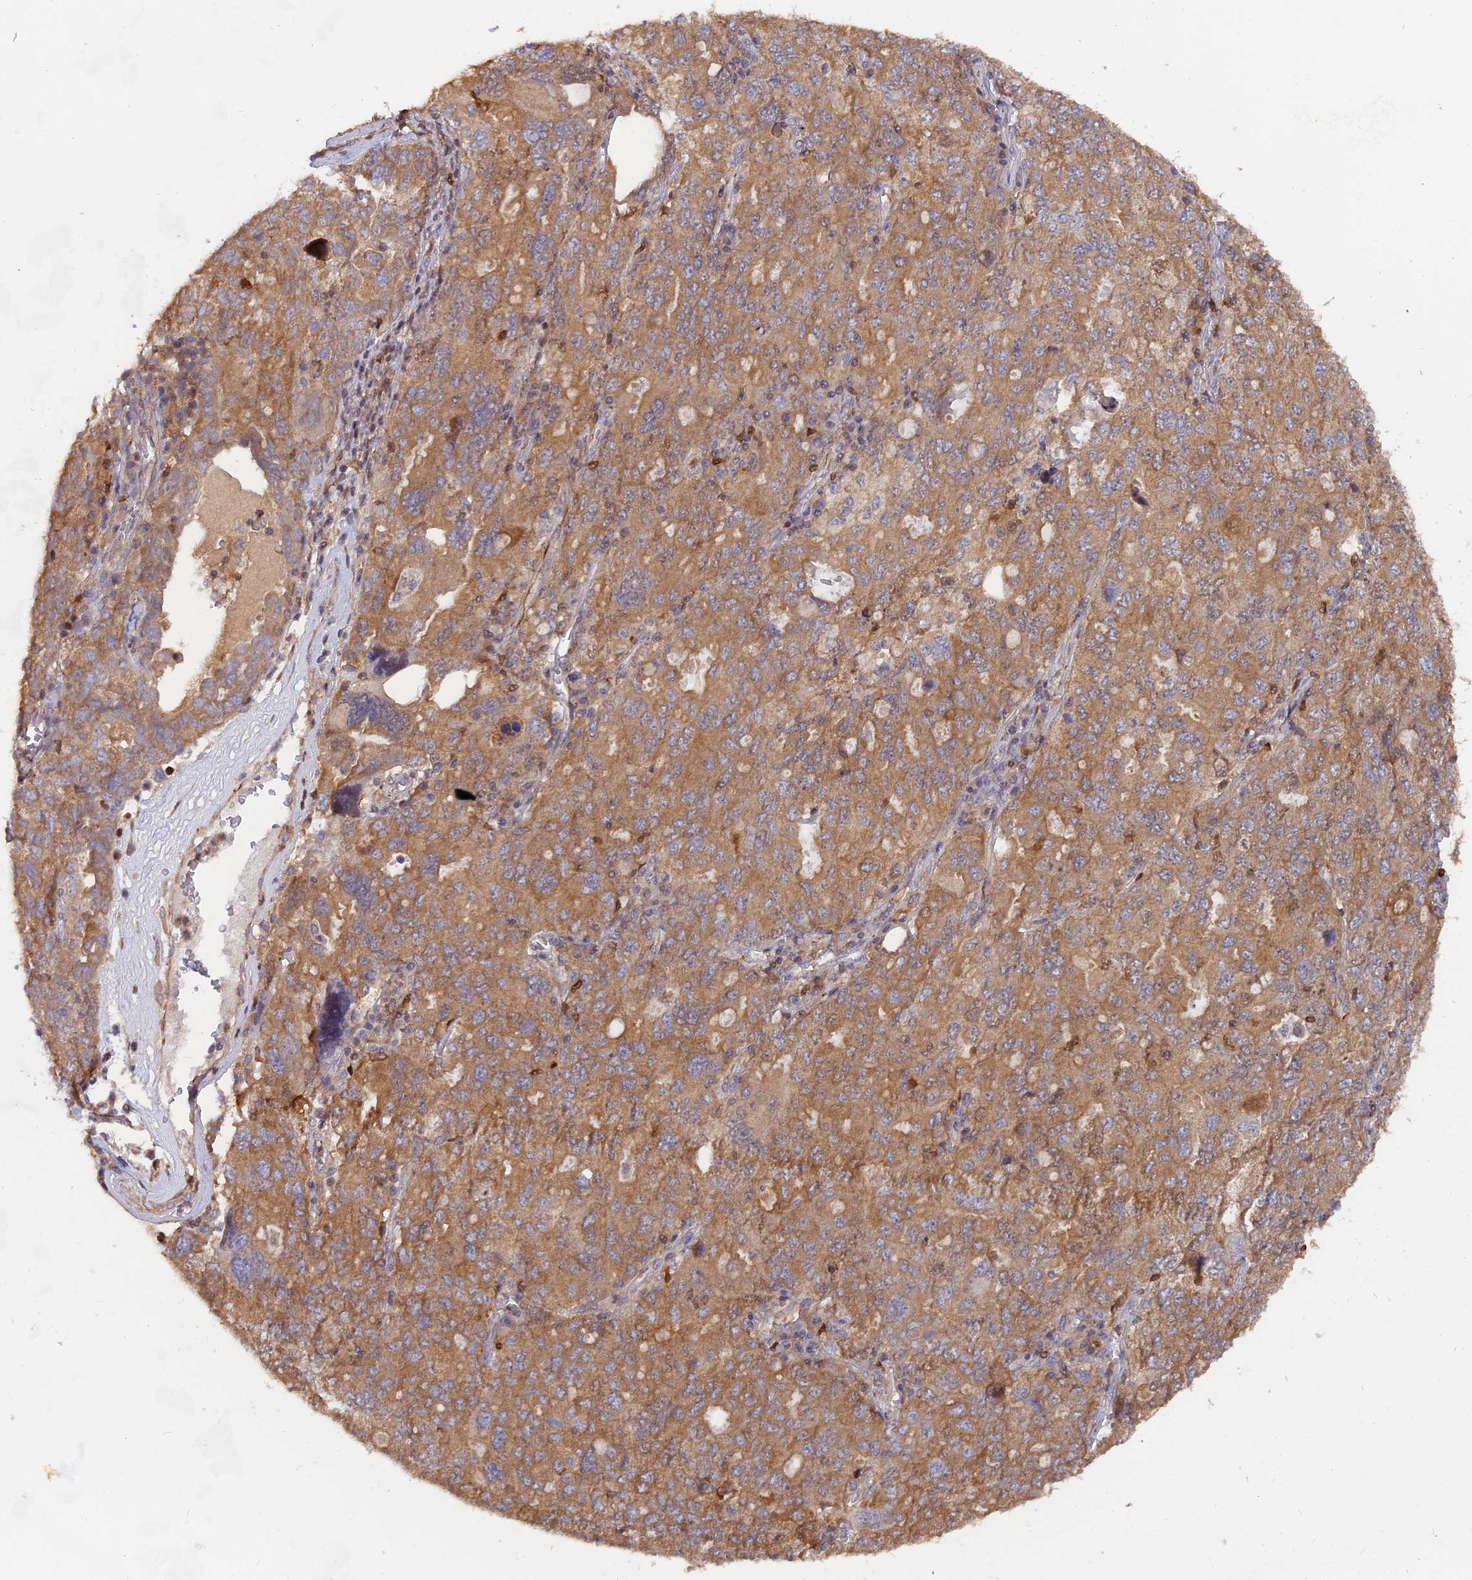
{"staining": {"intensity": "moderate", "quantity": ">75%", "location": "cytoplasmic/membranous"}, "tissue": "ovarian cancer", "cell_type": "Tumor cells", "image_type": "cancer", "snomed": [{"axis": "morphology", "description": "Carcinoma, endometroid"}, {"axis": "topography", "description": "Ovary"}], "caption": "Protein staining reveals moderate cytoplasmic/membranous expression in about >75% of tumor cells in endometroid carcinoma (ovarian).", "gene": "FAM118B", "patient": {"sex": "female", "age": 62}}